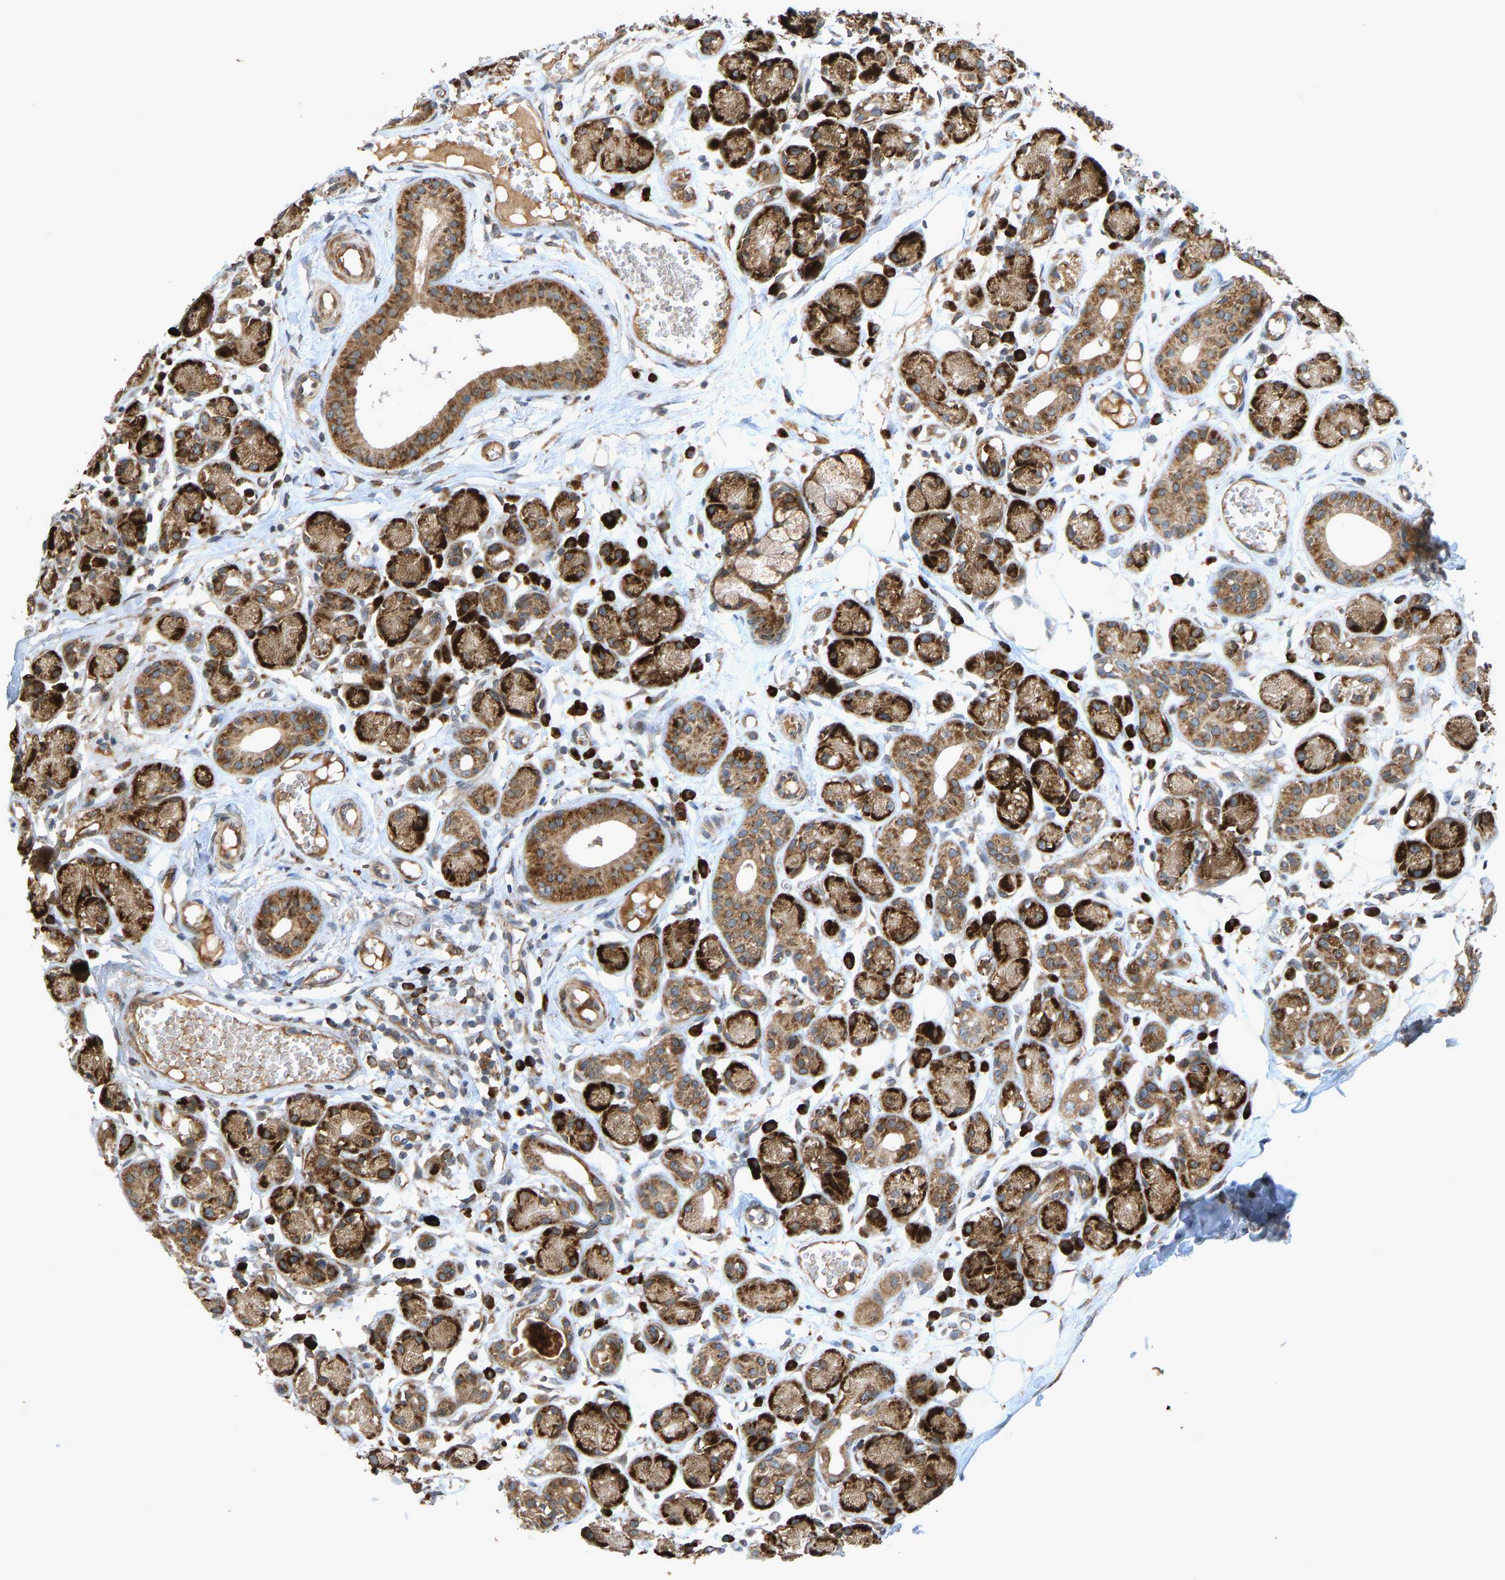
{"staining": {"intensity": "moderate", "quantity": ">75%", "location": "cytoplasmic/membranous"}, "tissue": "soft tissue", "cell_type": "Fibroblasts", "image_type": "normal", "snomed": [{"axis": "morphology", "description": "Normal tissue, NOS"}, {"axis": "morphology", "description": "Inflammation, NOS"}, {"axis": "topography", "description": "Salivary gland"}, {"axis": "topography", "description": "Peripheral nerve tissue"}], "caption": "The photomicrograph displays staining of normal soft tissue, revealing moderate cytoplasmic/membranous protein staining (brown color) within fibroblasts. (DAB = brown stain, brightfield microscopy at high magnification).", "gene": "RPN2", "patient": {"sex": "female", "age": 75}}